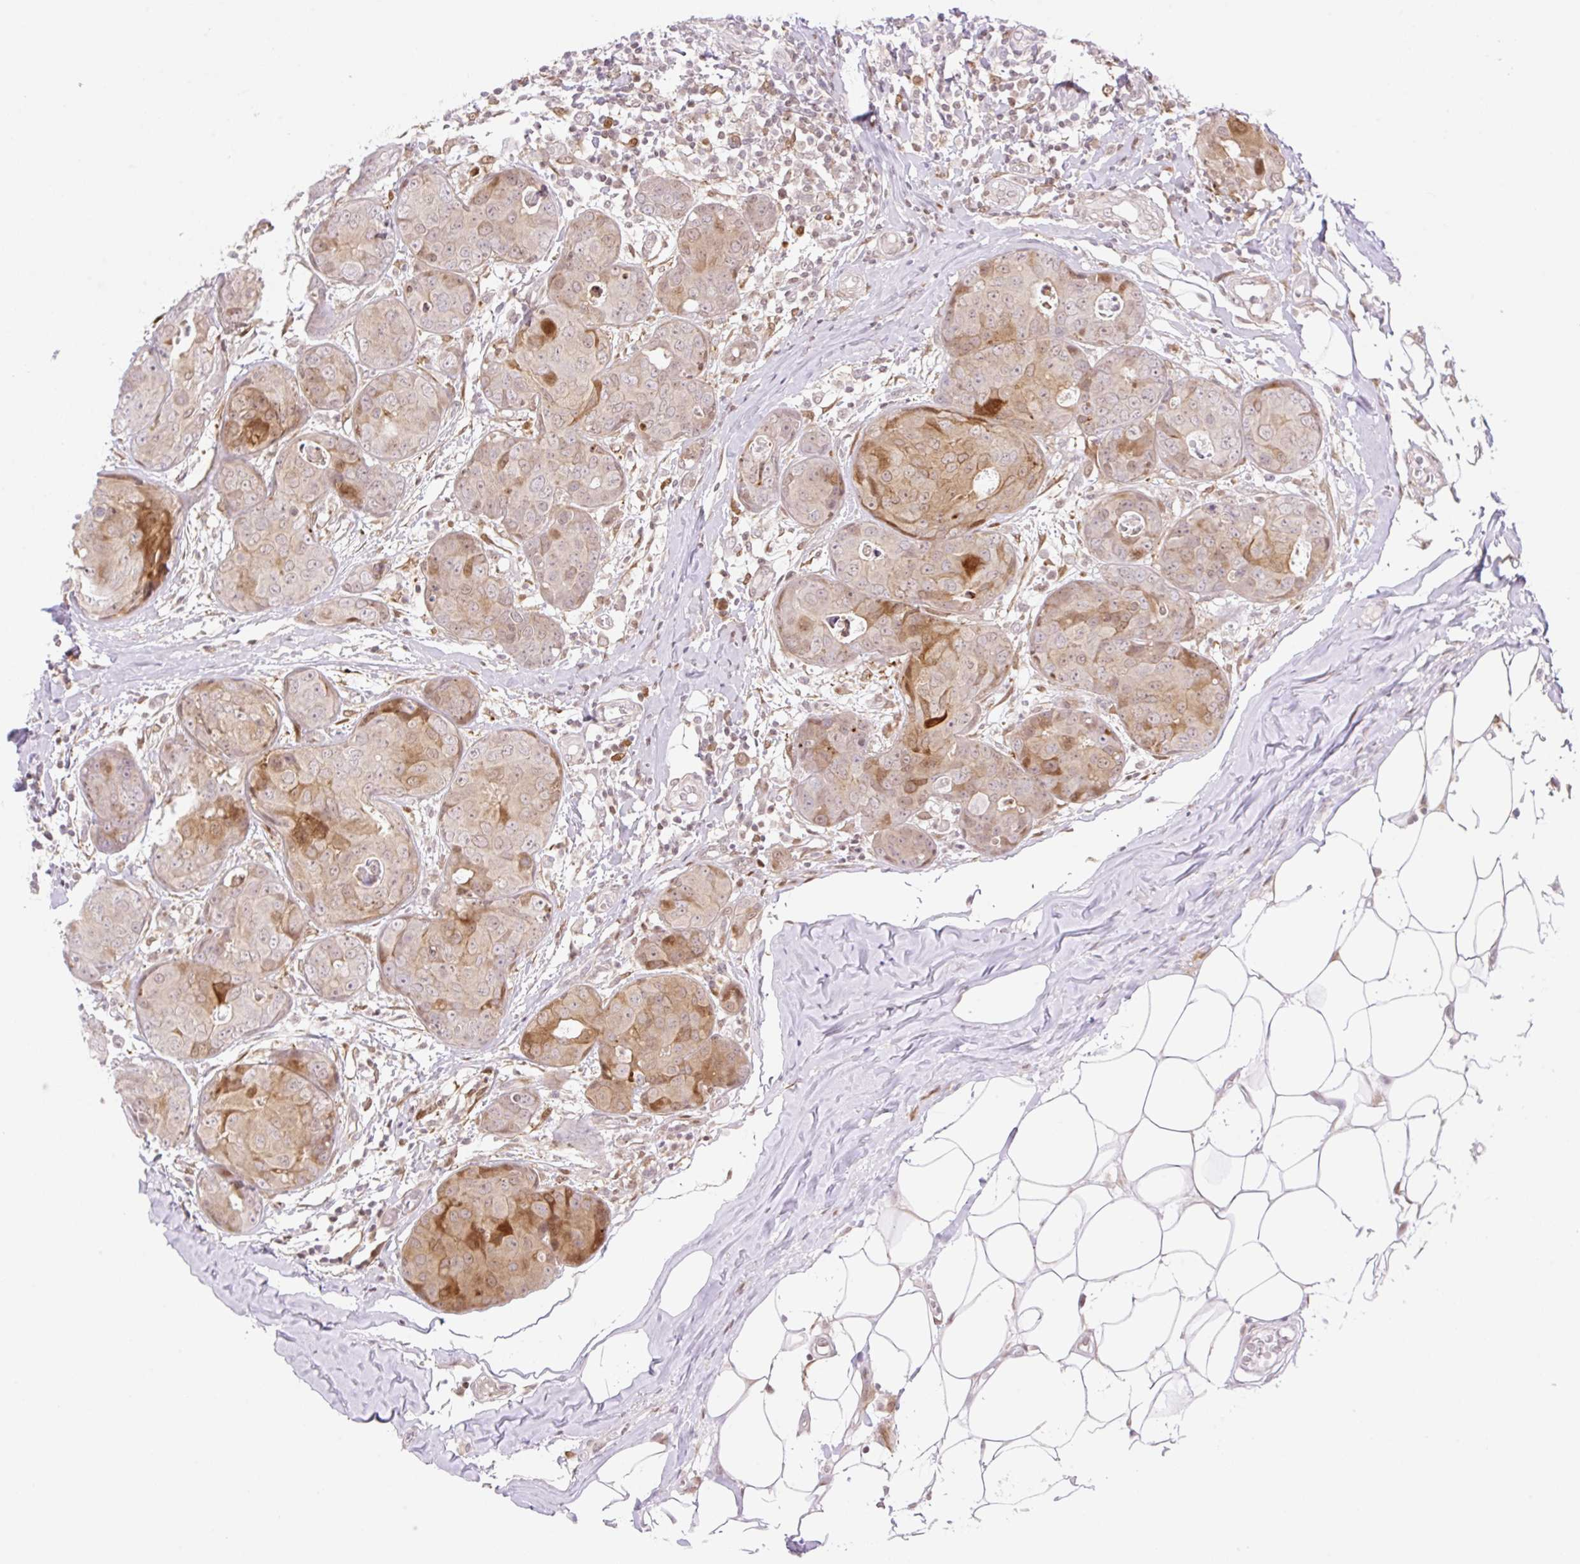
{"staining": {"intensity": "moderate", "quantity": "25%-75%", "location": "cytoplasmic/membranous,nuclear"}, "tissue": "breast cancer", "cell_type": "Tumor cells", "image_type": "cancer", "snomed": [{"axis": "morphology", "description": "Duct carcinoma"}, {"axis": "topography", "description": "Breast"}], "caption": "Protein expression analysis of breast cancer (intraductal carcinoma) exhibits moderate cytoplasmic/membranous and nuclear expression in about 25%-75% of tumor cells.", "gene": "ZFP41", "patient": {"sex": "female", "age": 43}}